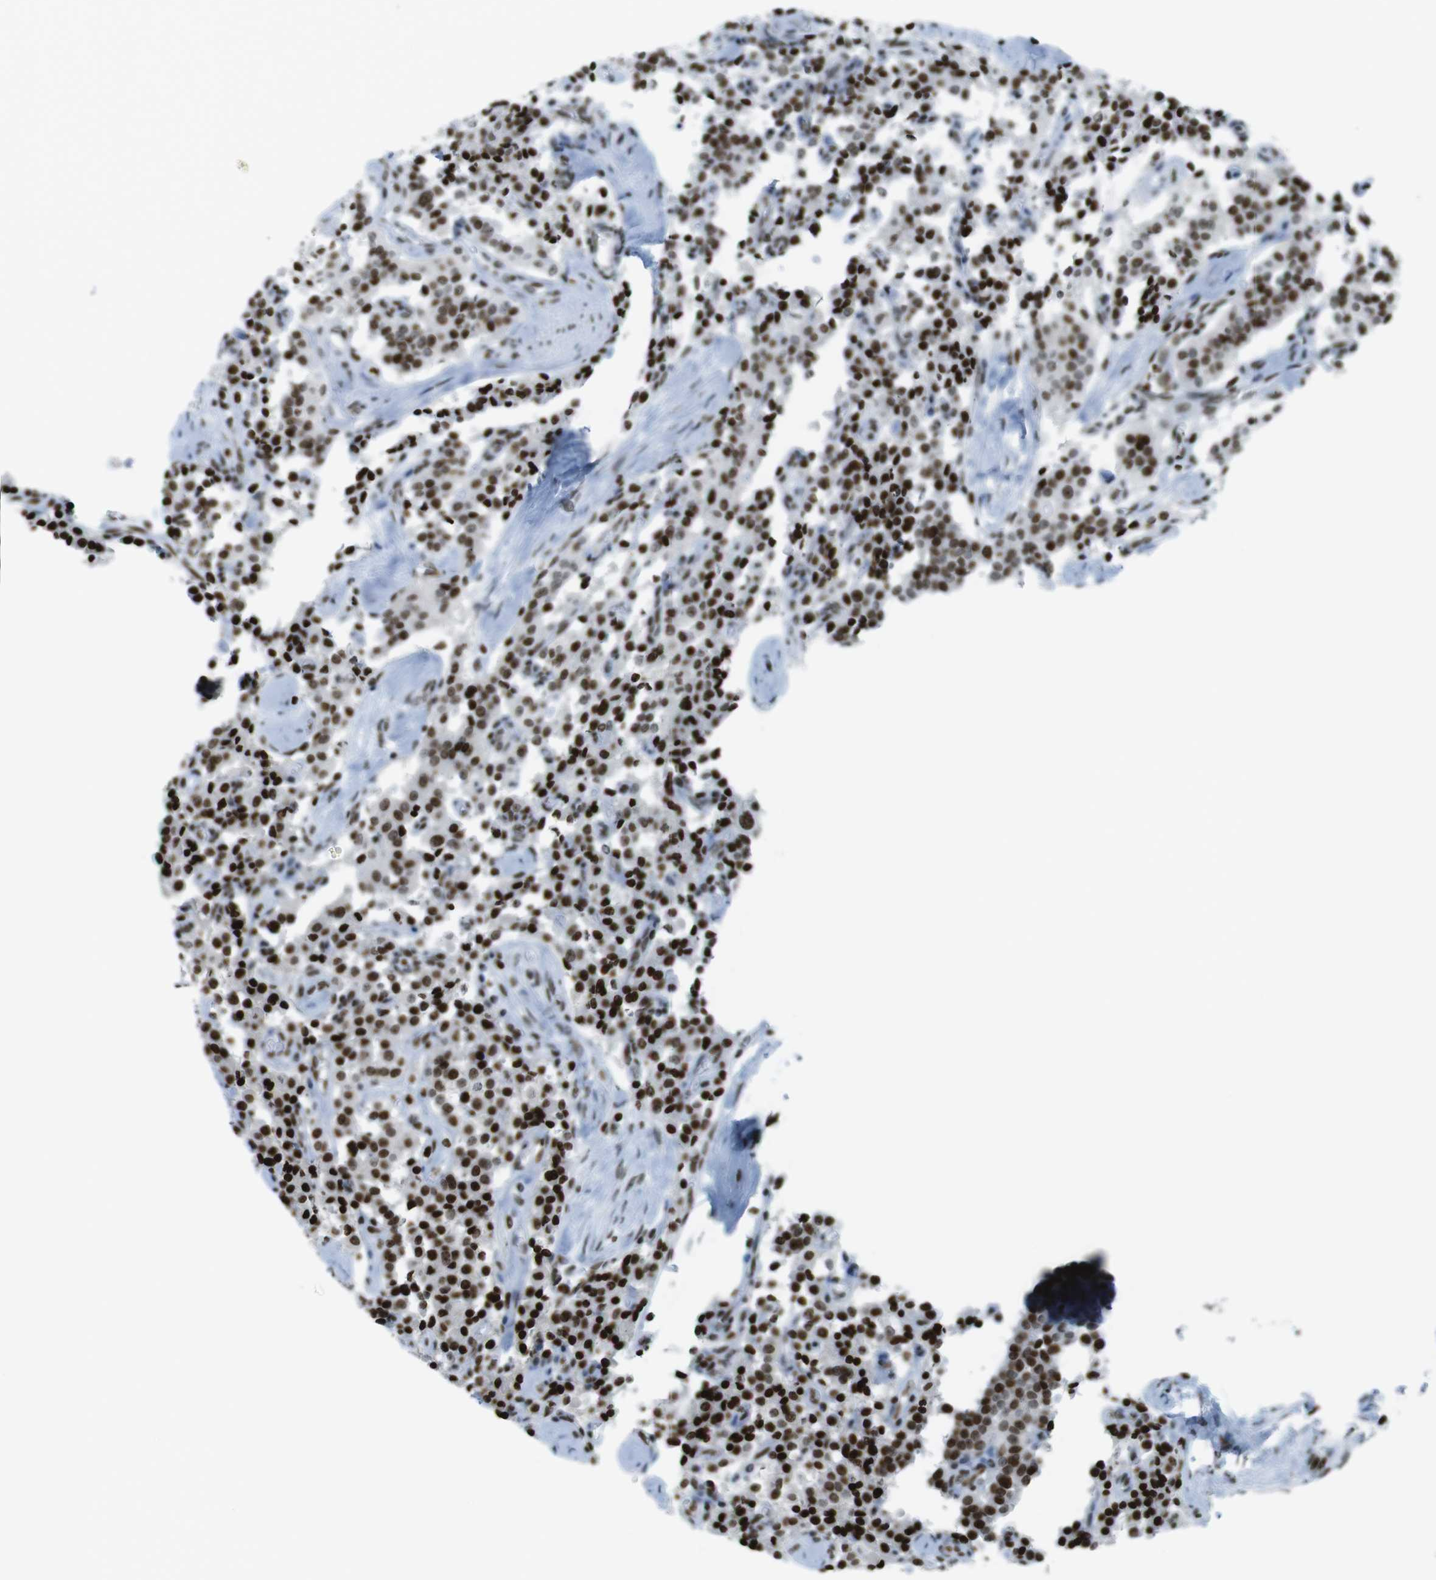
{"staining": {"intensity": "strong", "quantity": ">75%", "location": "nuclear"}, "tissue": "carcinoid", "cell_type": "Tumor cells", "image_type": "cancer", "snomed": [{"axis": "morphology", "description": "Carcinoid, malignant, NOS"}, {"axis": "topography", "description": "Lung"}], "caption": "Immunohistochemical staining of carcinoid (malignant) demonstrates high levels of strong nuclear protein expression in about >75% of tumor cells. The protein is shown in brown color, while the nuclei are stained blue.", "gene": "H2AC8", "patient": {"sex": "male", "age": 30}}